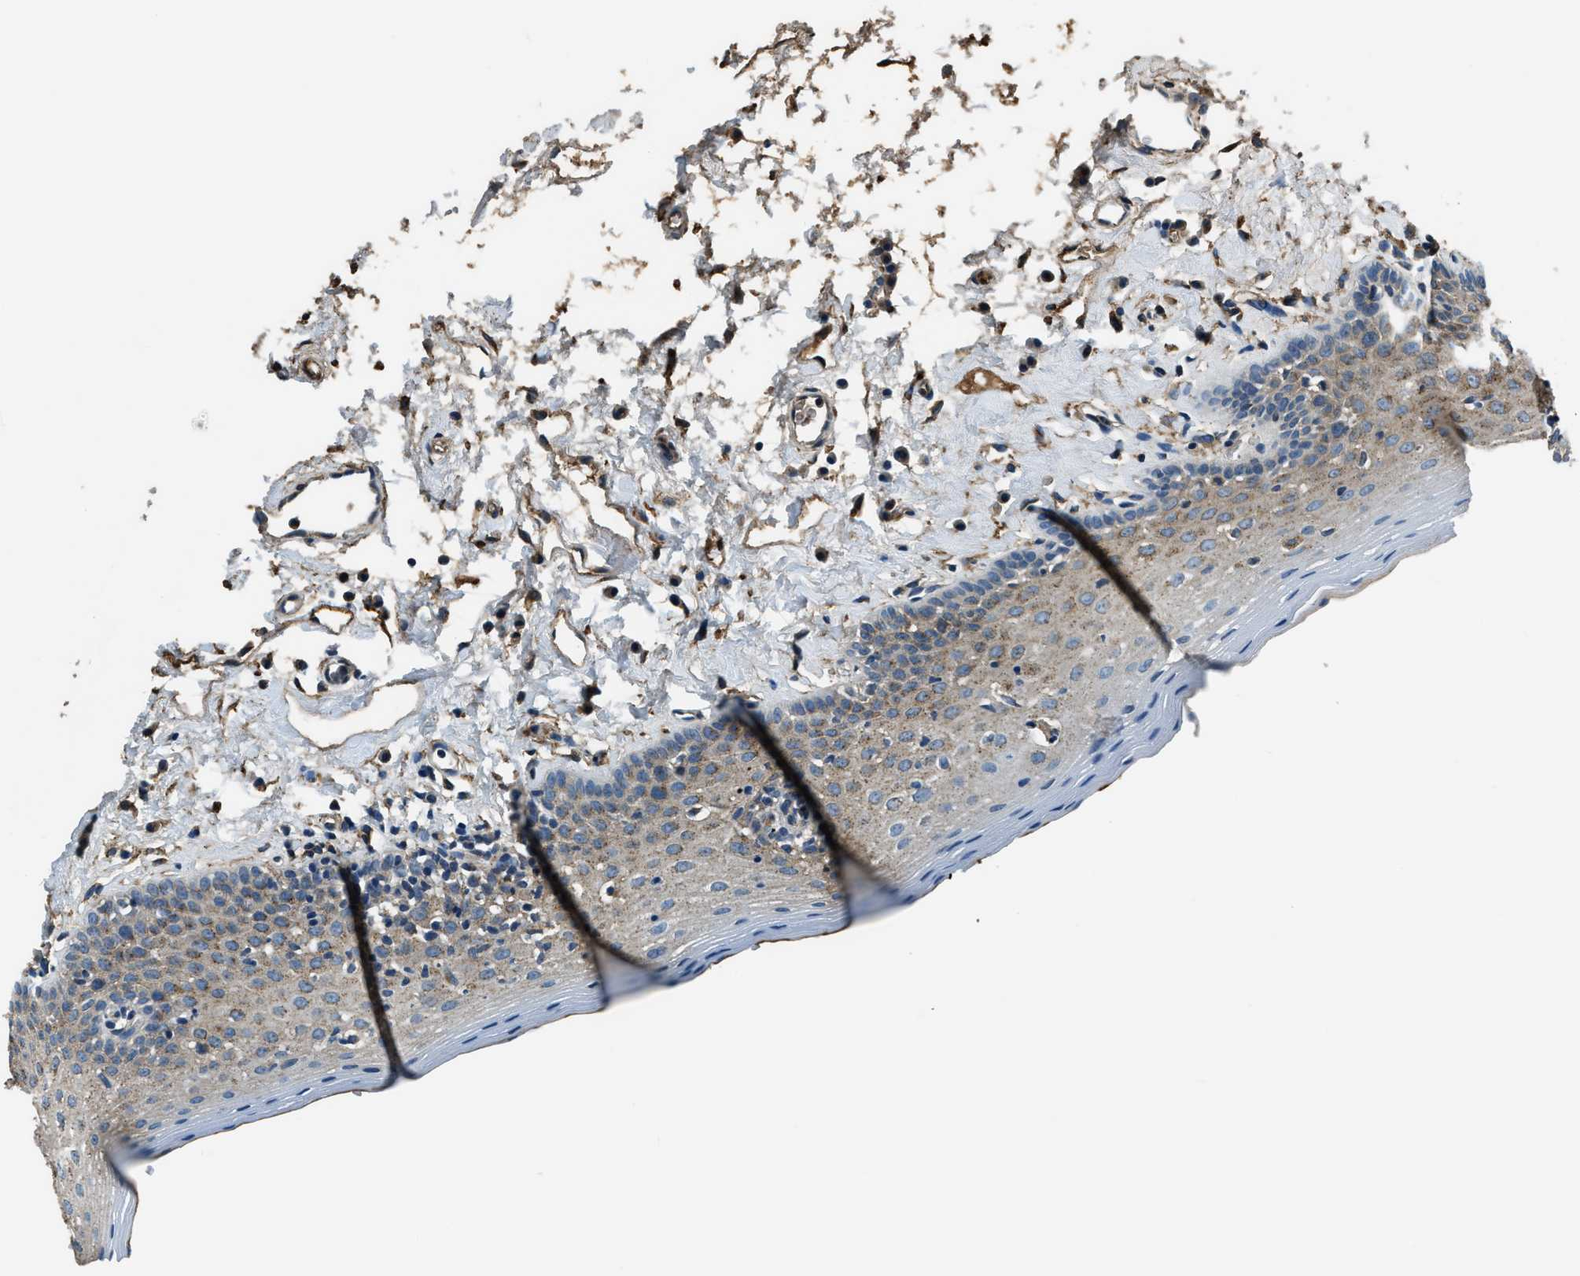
{"staining": {"intensity": "weak", "quantity": "<25%", "location": "cytoplasmic/membranous"}, "tissue": "oral mucosa", "cell_type": "Squamous epithelial cells", "image_type": "normal", "snomed": [{"axis": "morphology", "description": "Normal tissue, NOS"}, {"axis": "topography", "description": "Oral tissue"}], "caption": "This is a image of immunohistochemistry (IHC) staining of unremarkable oral mucosa, which shows no expression in squamous epithelial cells.", "gene": "EEA1", "patient": {"sex": "male", "age": 66}}